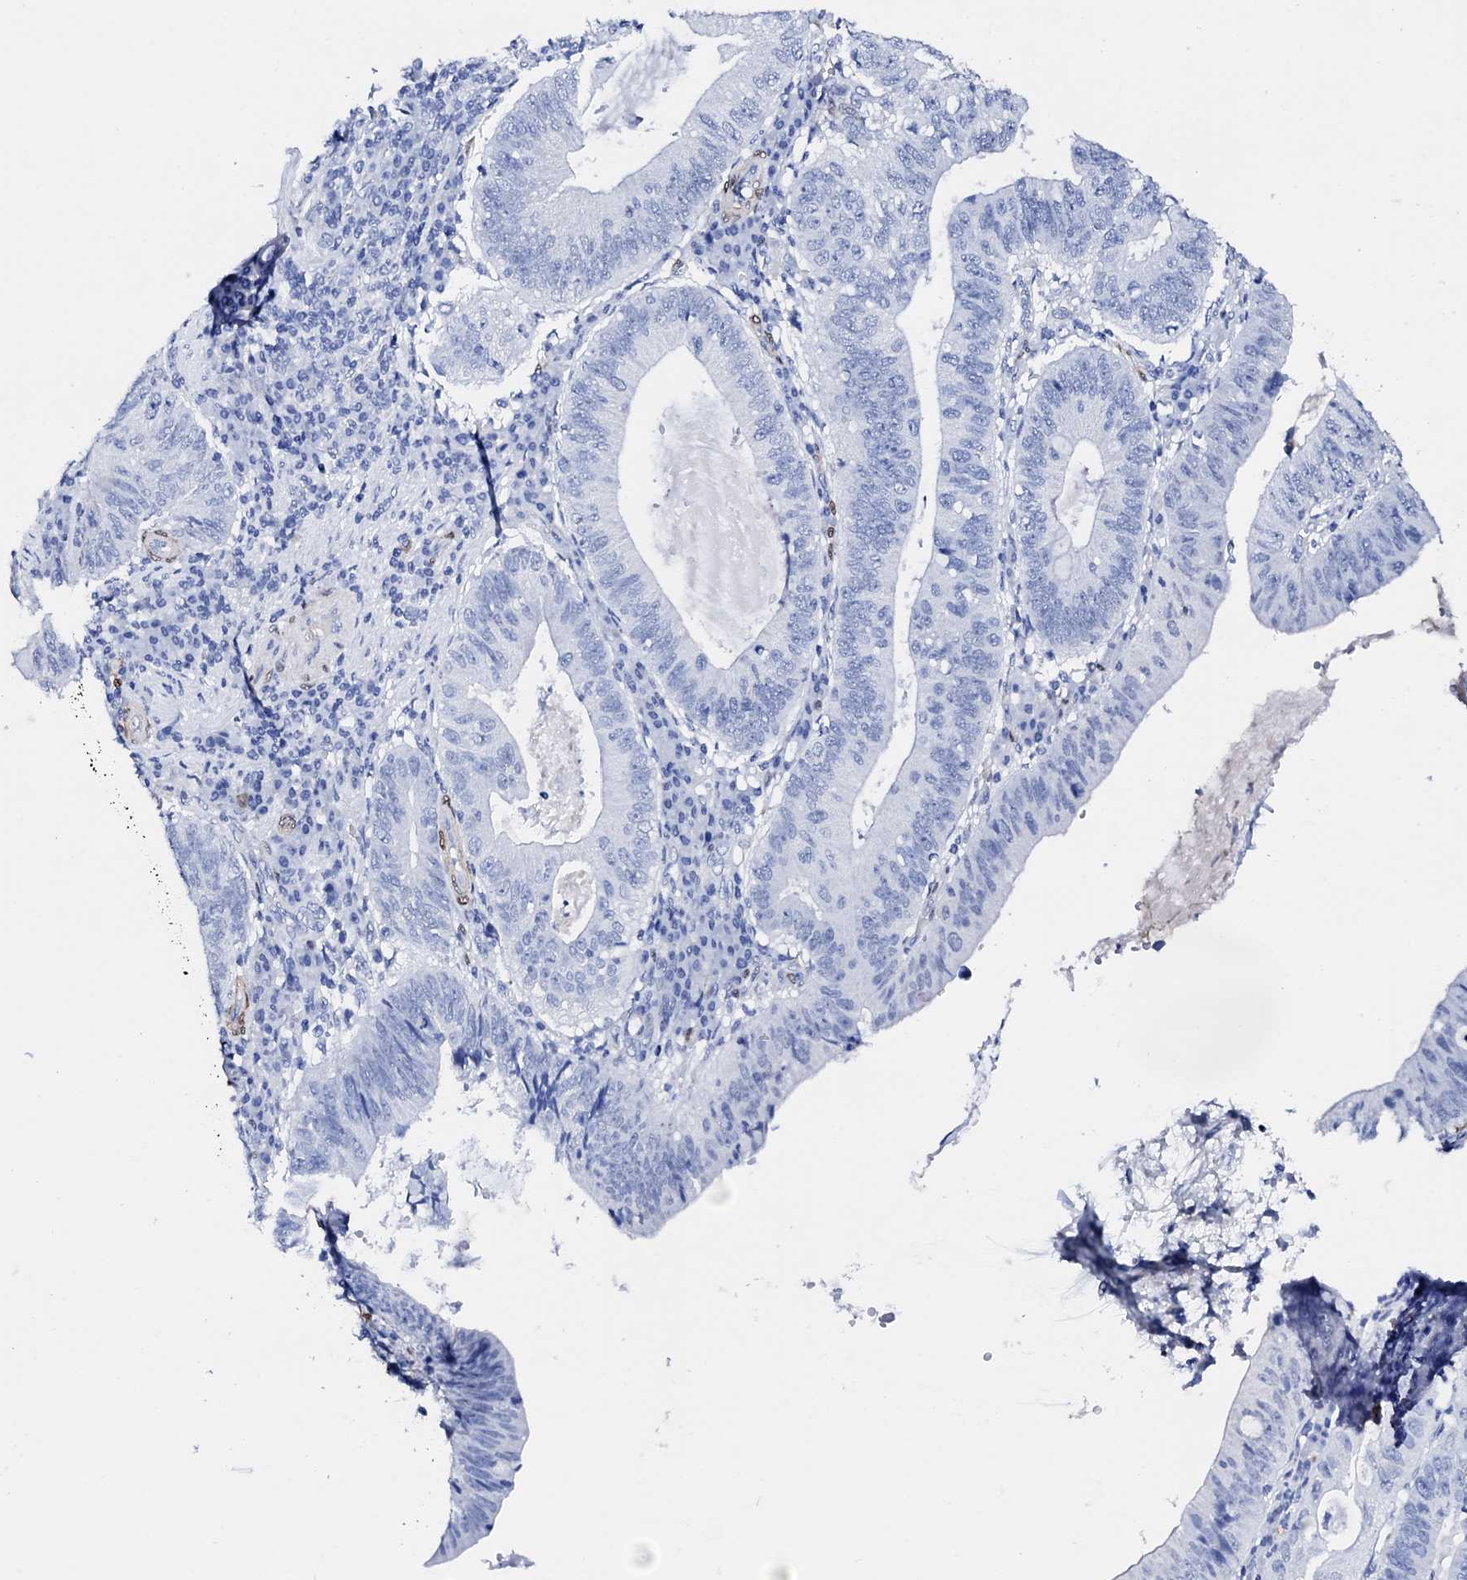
{"staining": {"intensity": "negative", "quantity": "none", "location": "none"}, "tissue": "stomach cancer", "cell_type": "Tumor cells", "image_type": "cancer", "snomed": [{"axis": "morphology", "description": "Adenocarcinoma, NOS"}, {"axis": "topography", "description": "Stomach"}], "caption": "IHC image of human adenocarcinoma (stomach) stained for a protein (brown), which displays no staining in tumor cells.", "gene": "NRIP2", "patient": {"sex": "male", "age": 59}}